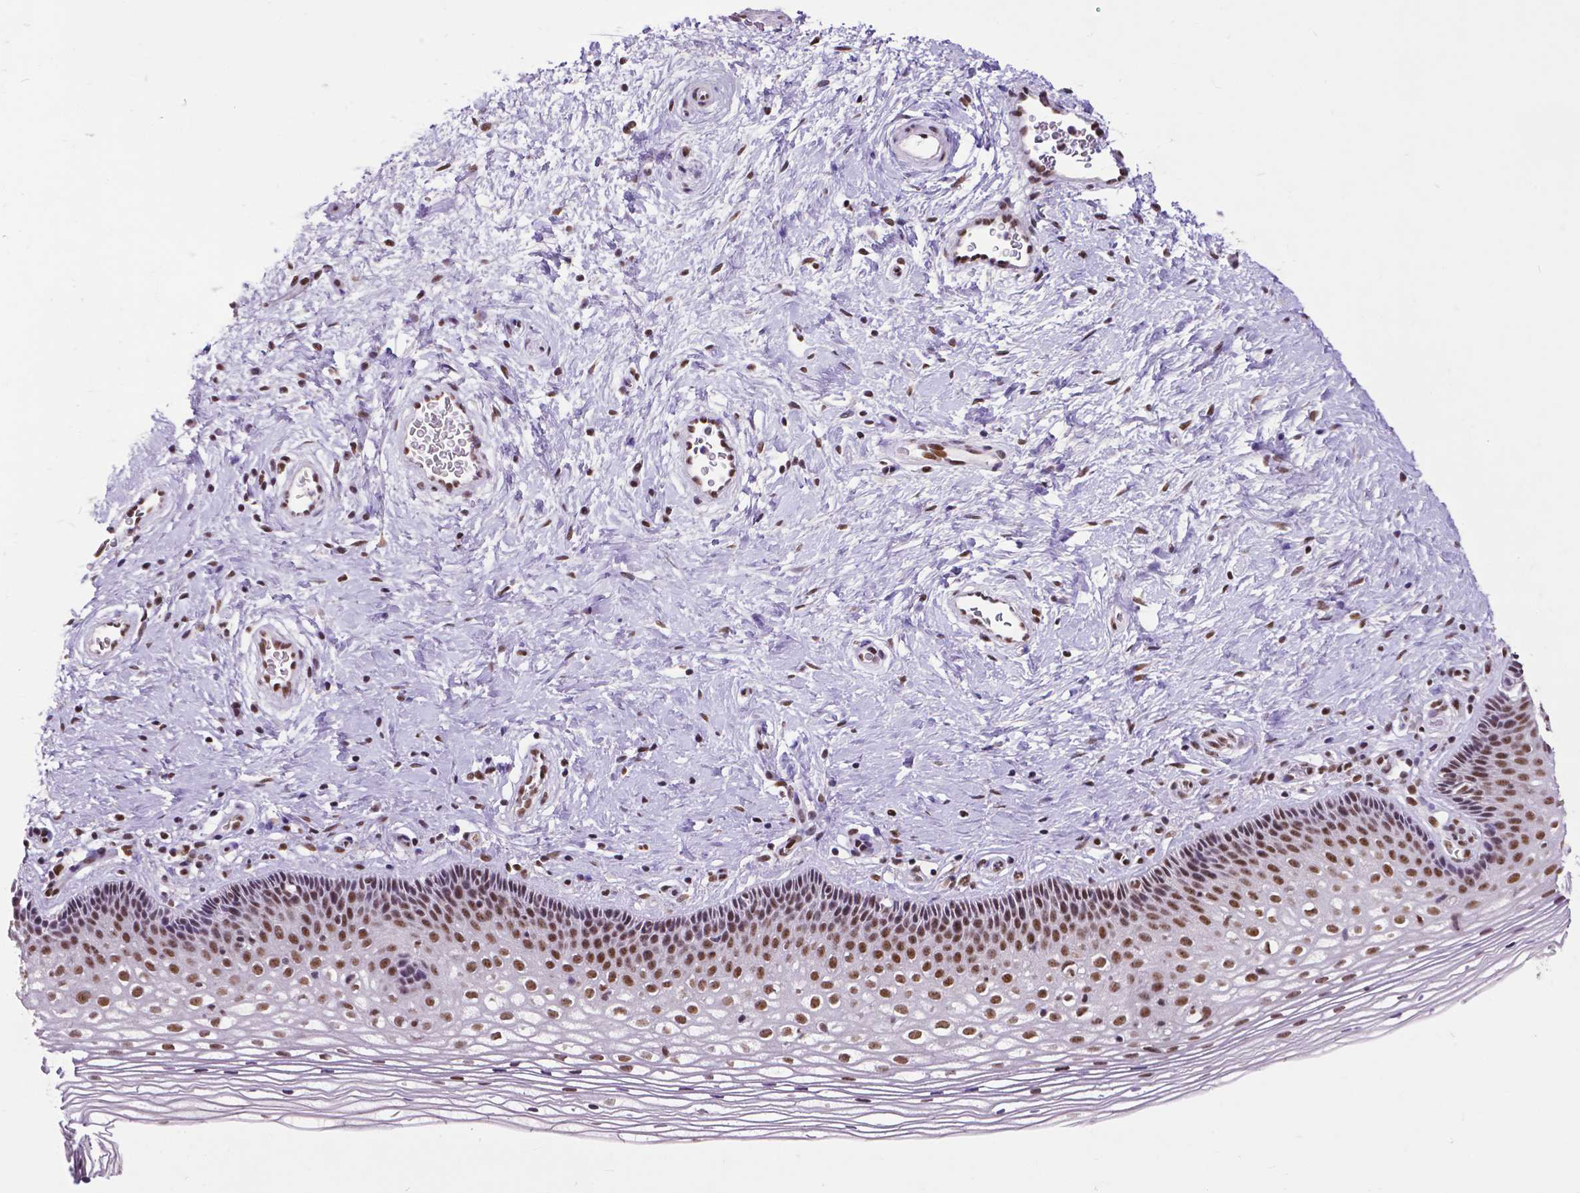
{"staining": {"intensity": "moderate", "quantity": ">75%", "location": "nuclear"}, "tissue": "cervix", "cell_type": "Squamous epithelial cells", "image_type": "normal", "snomed": [{"axis": "morphology", "description": "Normal tissue, NOS"}, {"axis": "topography", "description": "Cervix"}], "caption": "IHC of unremarkable human cervix exhibits medium levels of moderate nuclear positivity in about >75% of squamous epithelial cells.", "gene": "ATRX", "patient": {"sex": "female", "age": 34}}